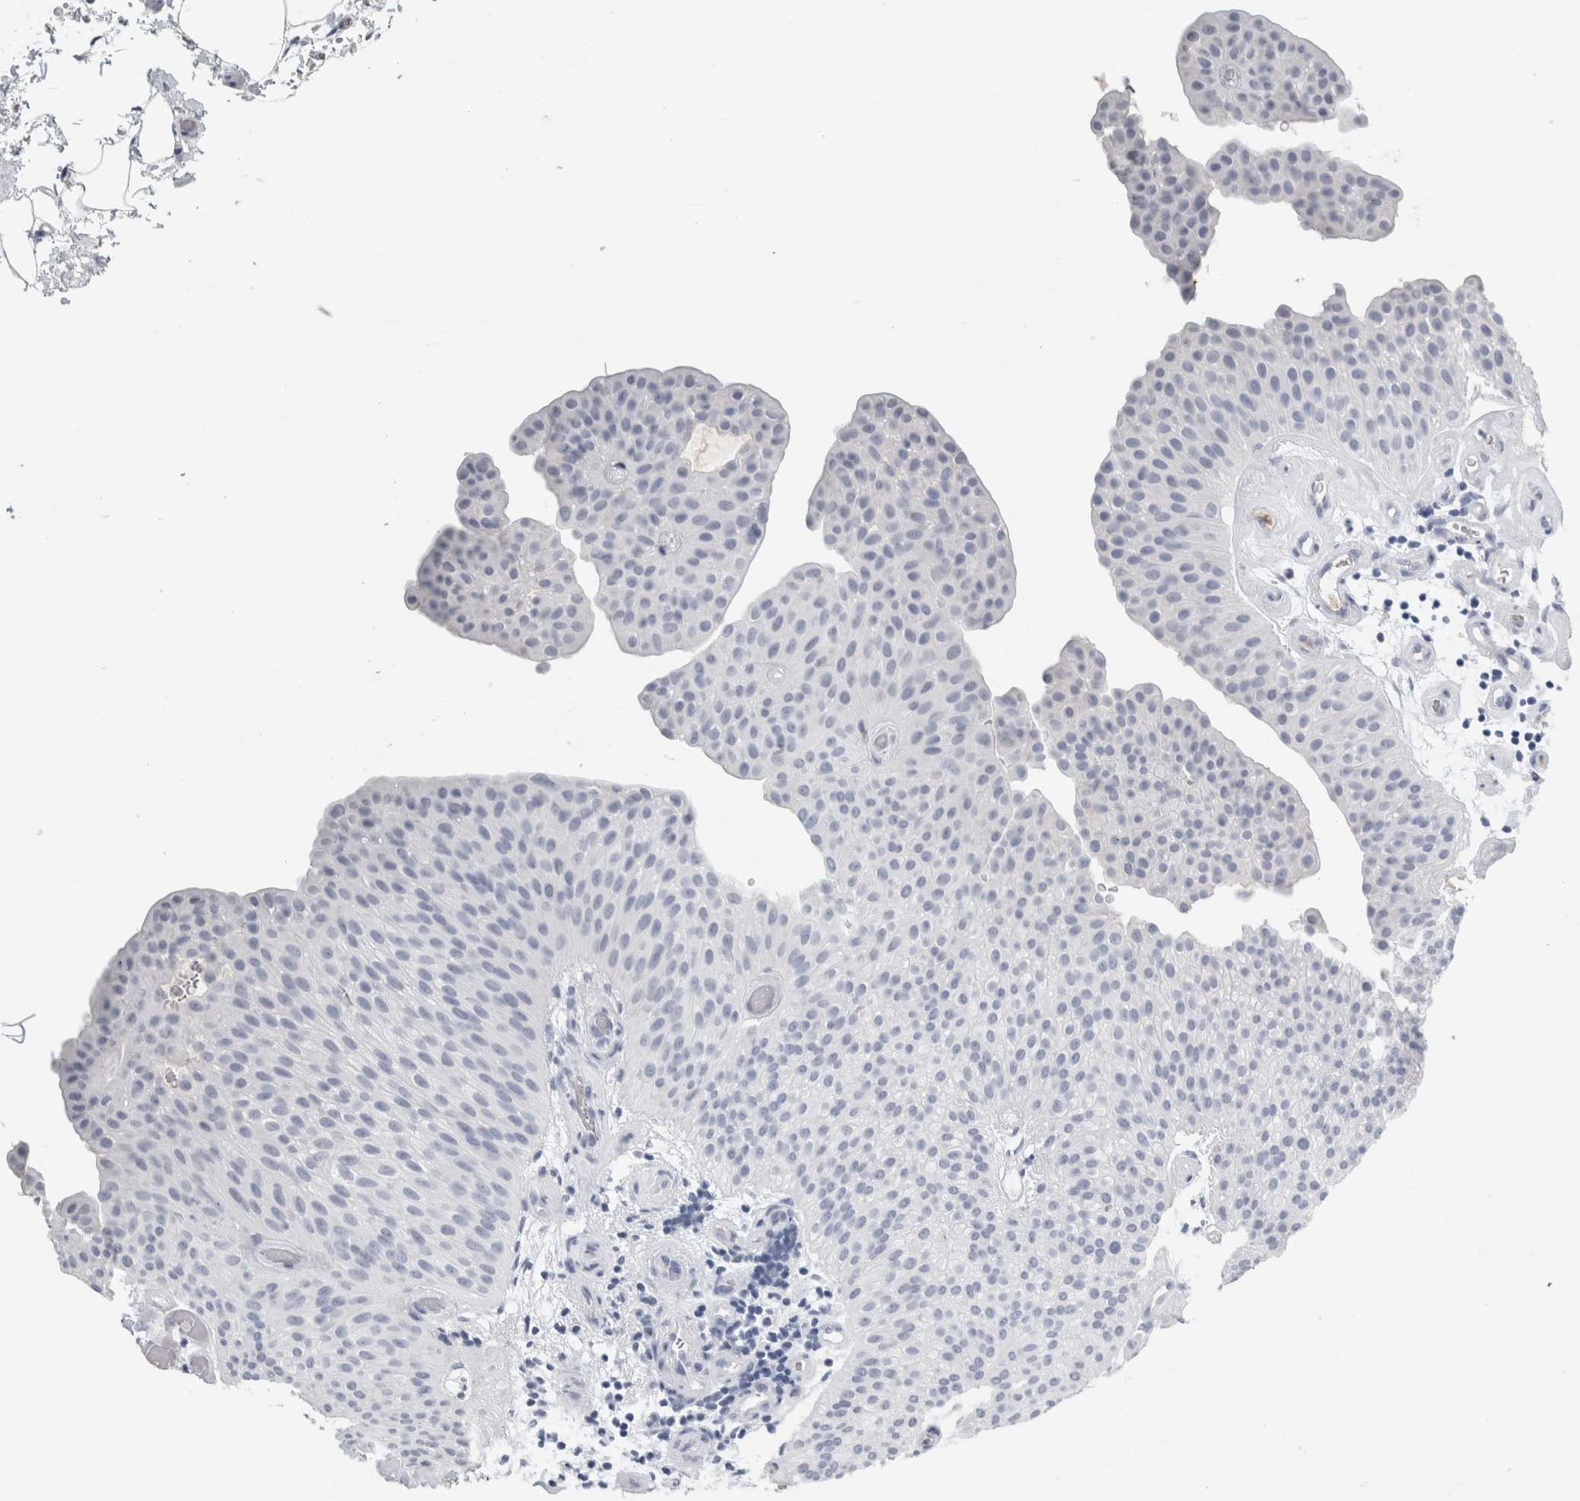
{"staining": {"intensity": "negative", "quantity": "none", "location": "none"}, "tissue": "urothelial cancer", "cell_type": "Tumor cells", "image_type": "cancer", "snomed": [{"axis": "morphology", "description": "Urothelial carcinoma, Low grade"}, {"axis": "topography", "description": "Urinary bladder"}], "caption": "The image reveals no staining of tumor cells in urothelial cancer.", "gene": "TSPAN8", "patient": {"sex": "female", "age": 60}}